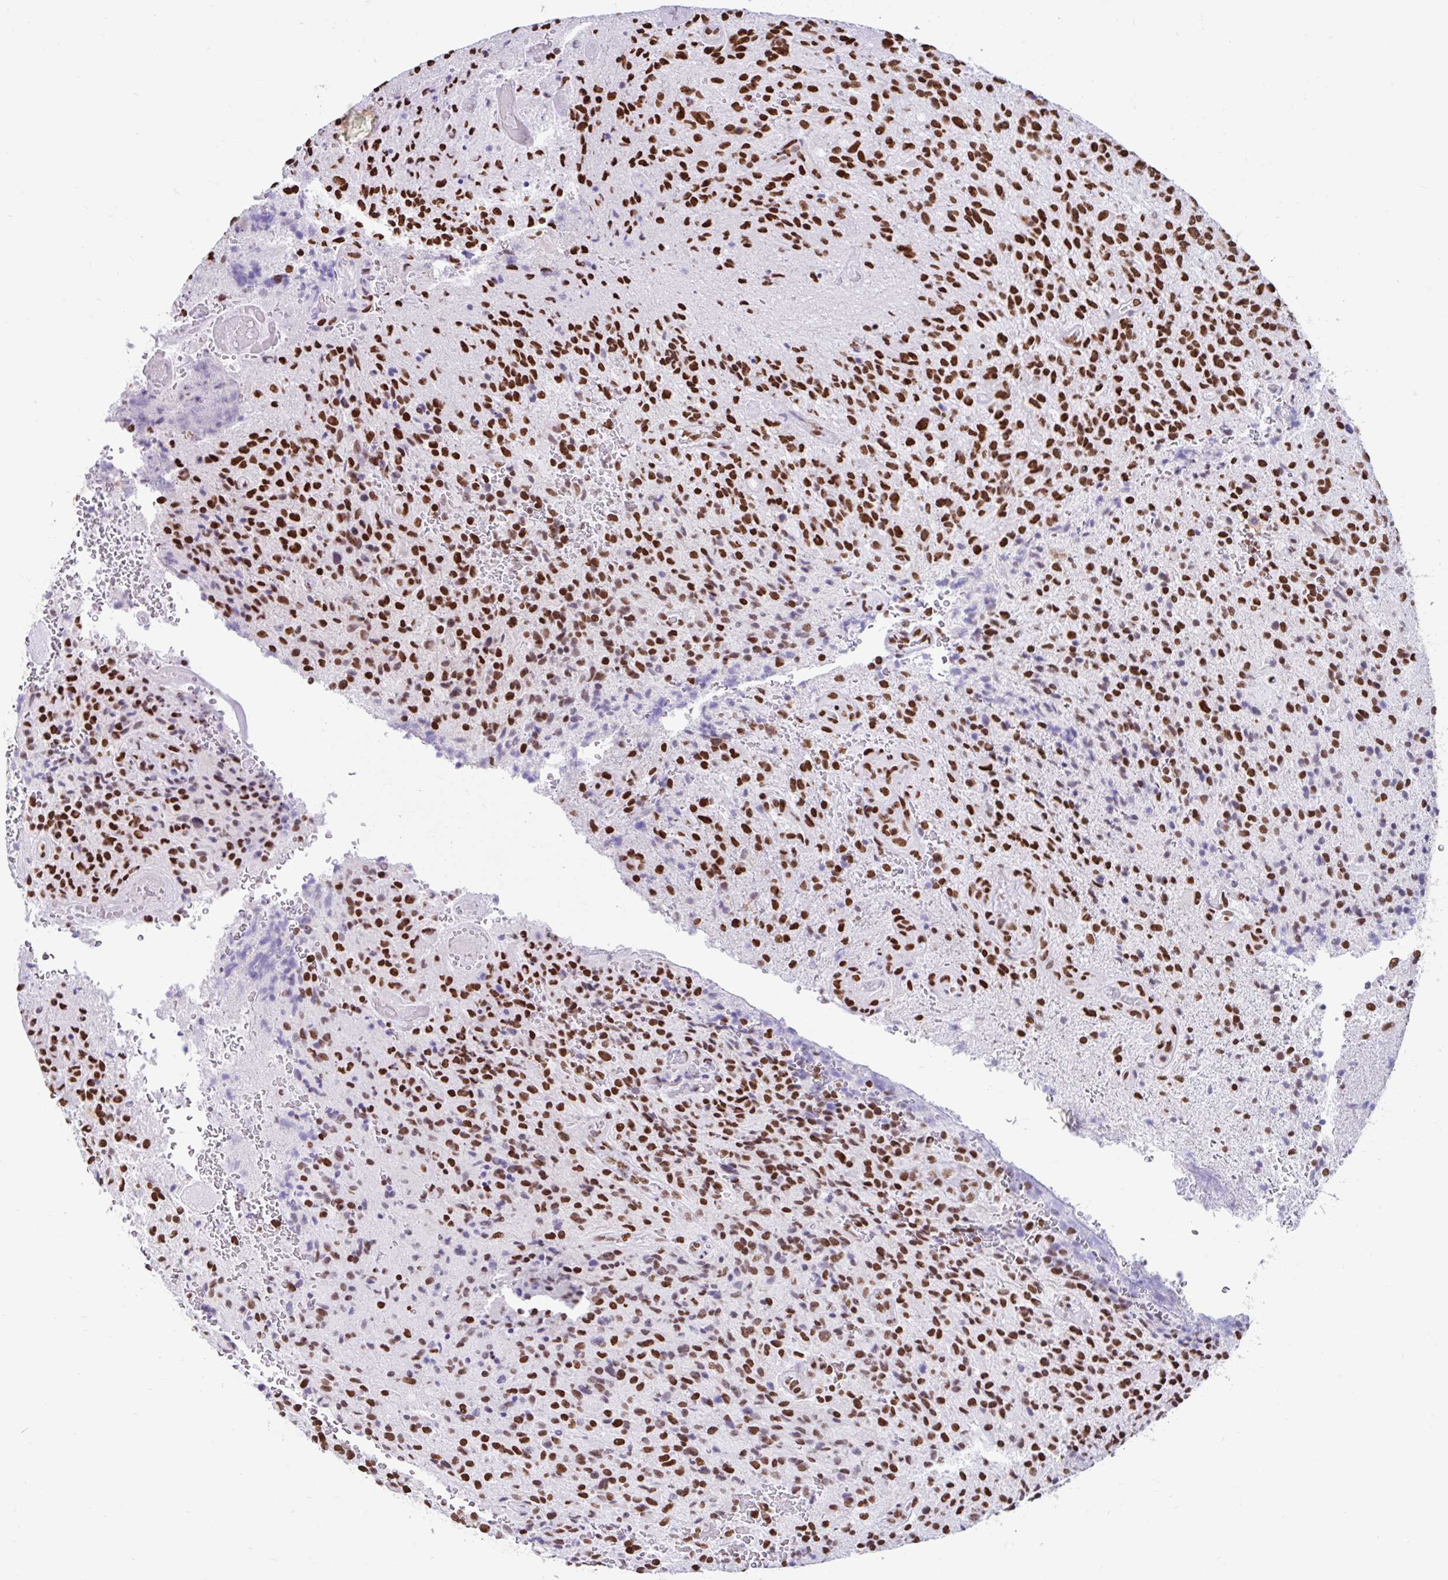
{"staining": {"intensity": "strong", "quantity": ">75%", "location": "nuclear"}, "tissue": "glioma", "cell_type": "Tumor cells", "image_type": "cancer", "snomed": [{"axis": "morphology", "description": "Normal tissue, NOS"}, {"axis": "morphology", "description": "Glioma, malignant, High grade"}, {"axis": "topography", "description": "Cerebral cortex"}], "caption": "Immunohistochemistry of high-grade glioma (malignant) reveals high levels of strong nuclear staining in approximately >75% of tumor cells. Using DAB (3,3'-diaminobenzidine) (brown) and hematoxylin (blue) stains, captured at high magnification using brightfield microscopy.", "gene": "KHDRBS1", "patient": {"sex": "male", "age": 56}}